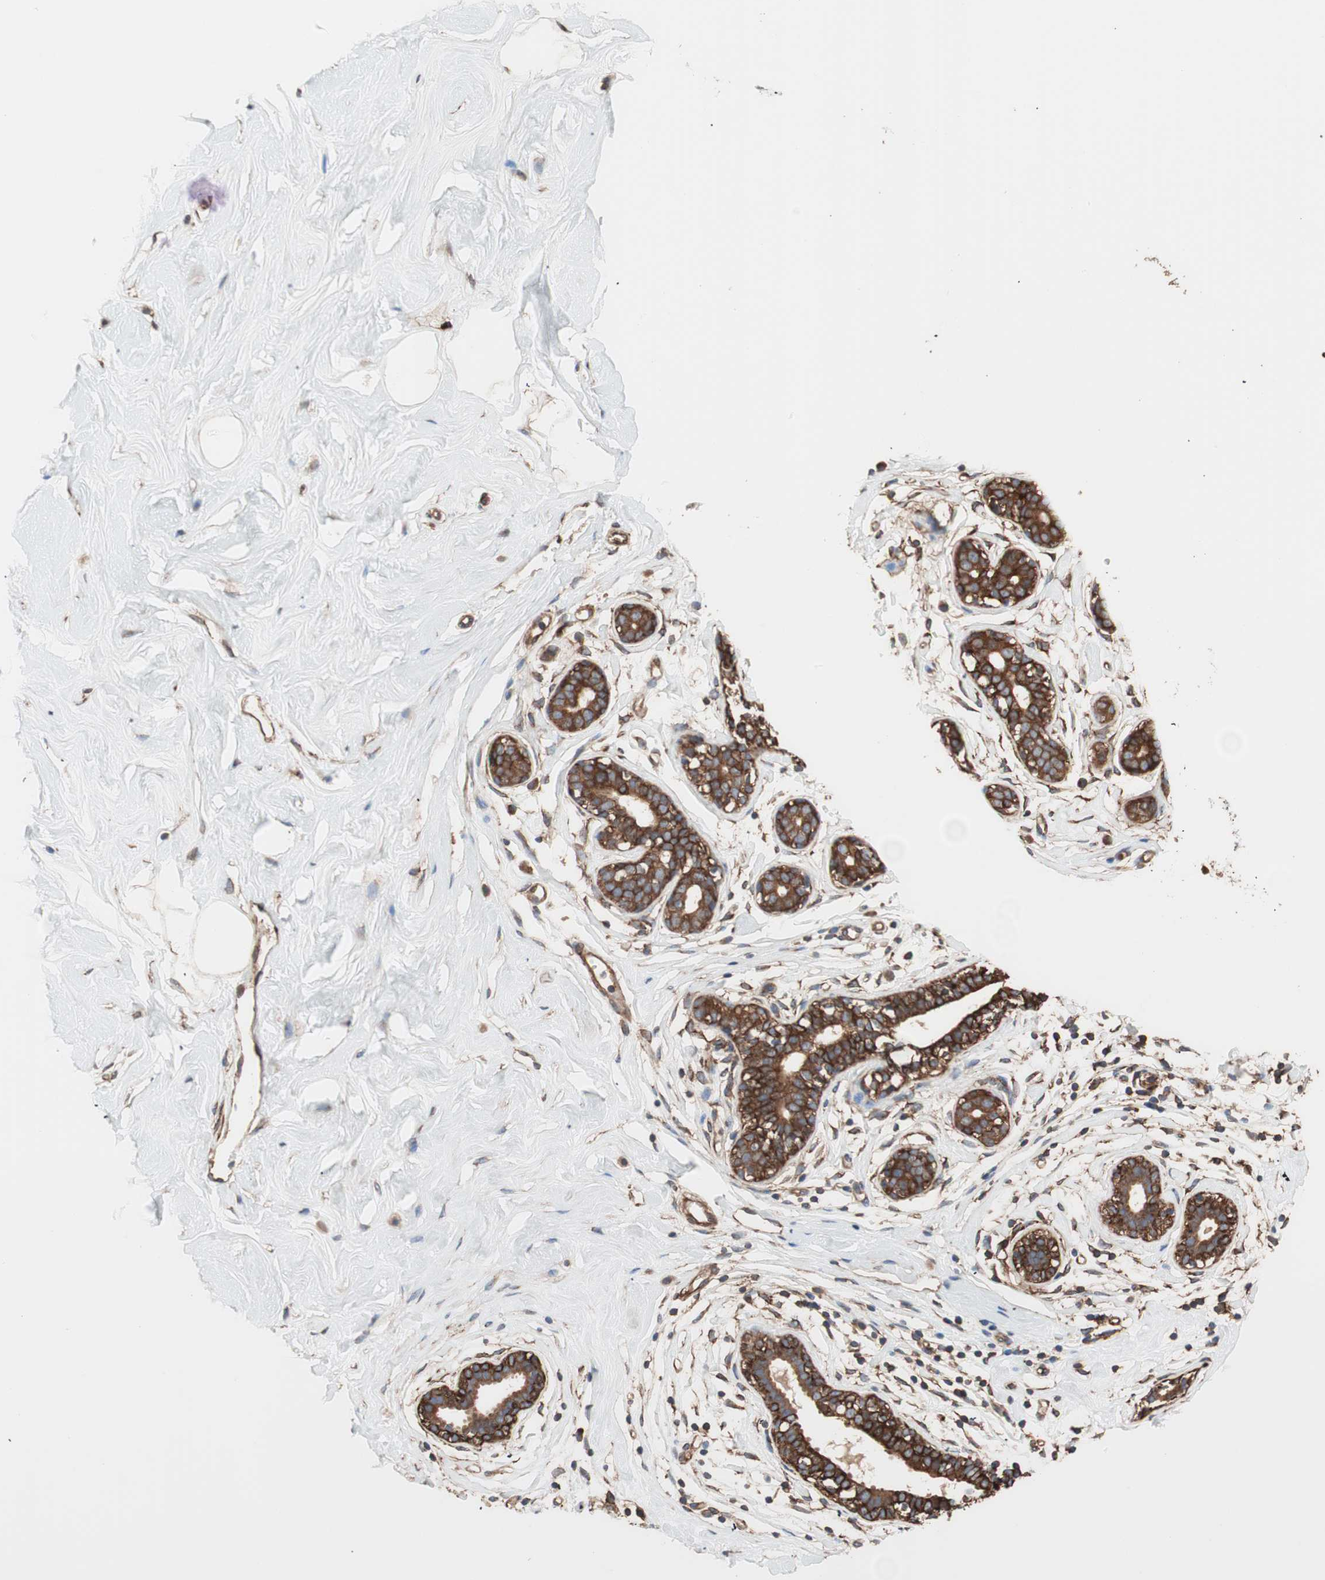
{"staining": {"intensity": "weak", "quantity": ">75%", "location": "cytoplasmic/membranous"}, "tissue": "breast", "cell_type": "Adipocytes", "image_type": "normal", "snomed": [{"axis": "morphology", "description": "Normal tissue, NOS"}, {"axis": "topography", "description": "Breast"}], "caption": "Breast stained with immunohistochemistry displays weak cytoplasmic/membranous expression in approximately >75% of adipocytes.", "gene": "GPSM2", "patient": {"sex": "female", "age": 23}}